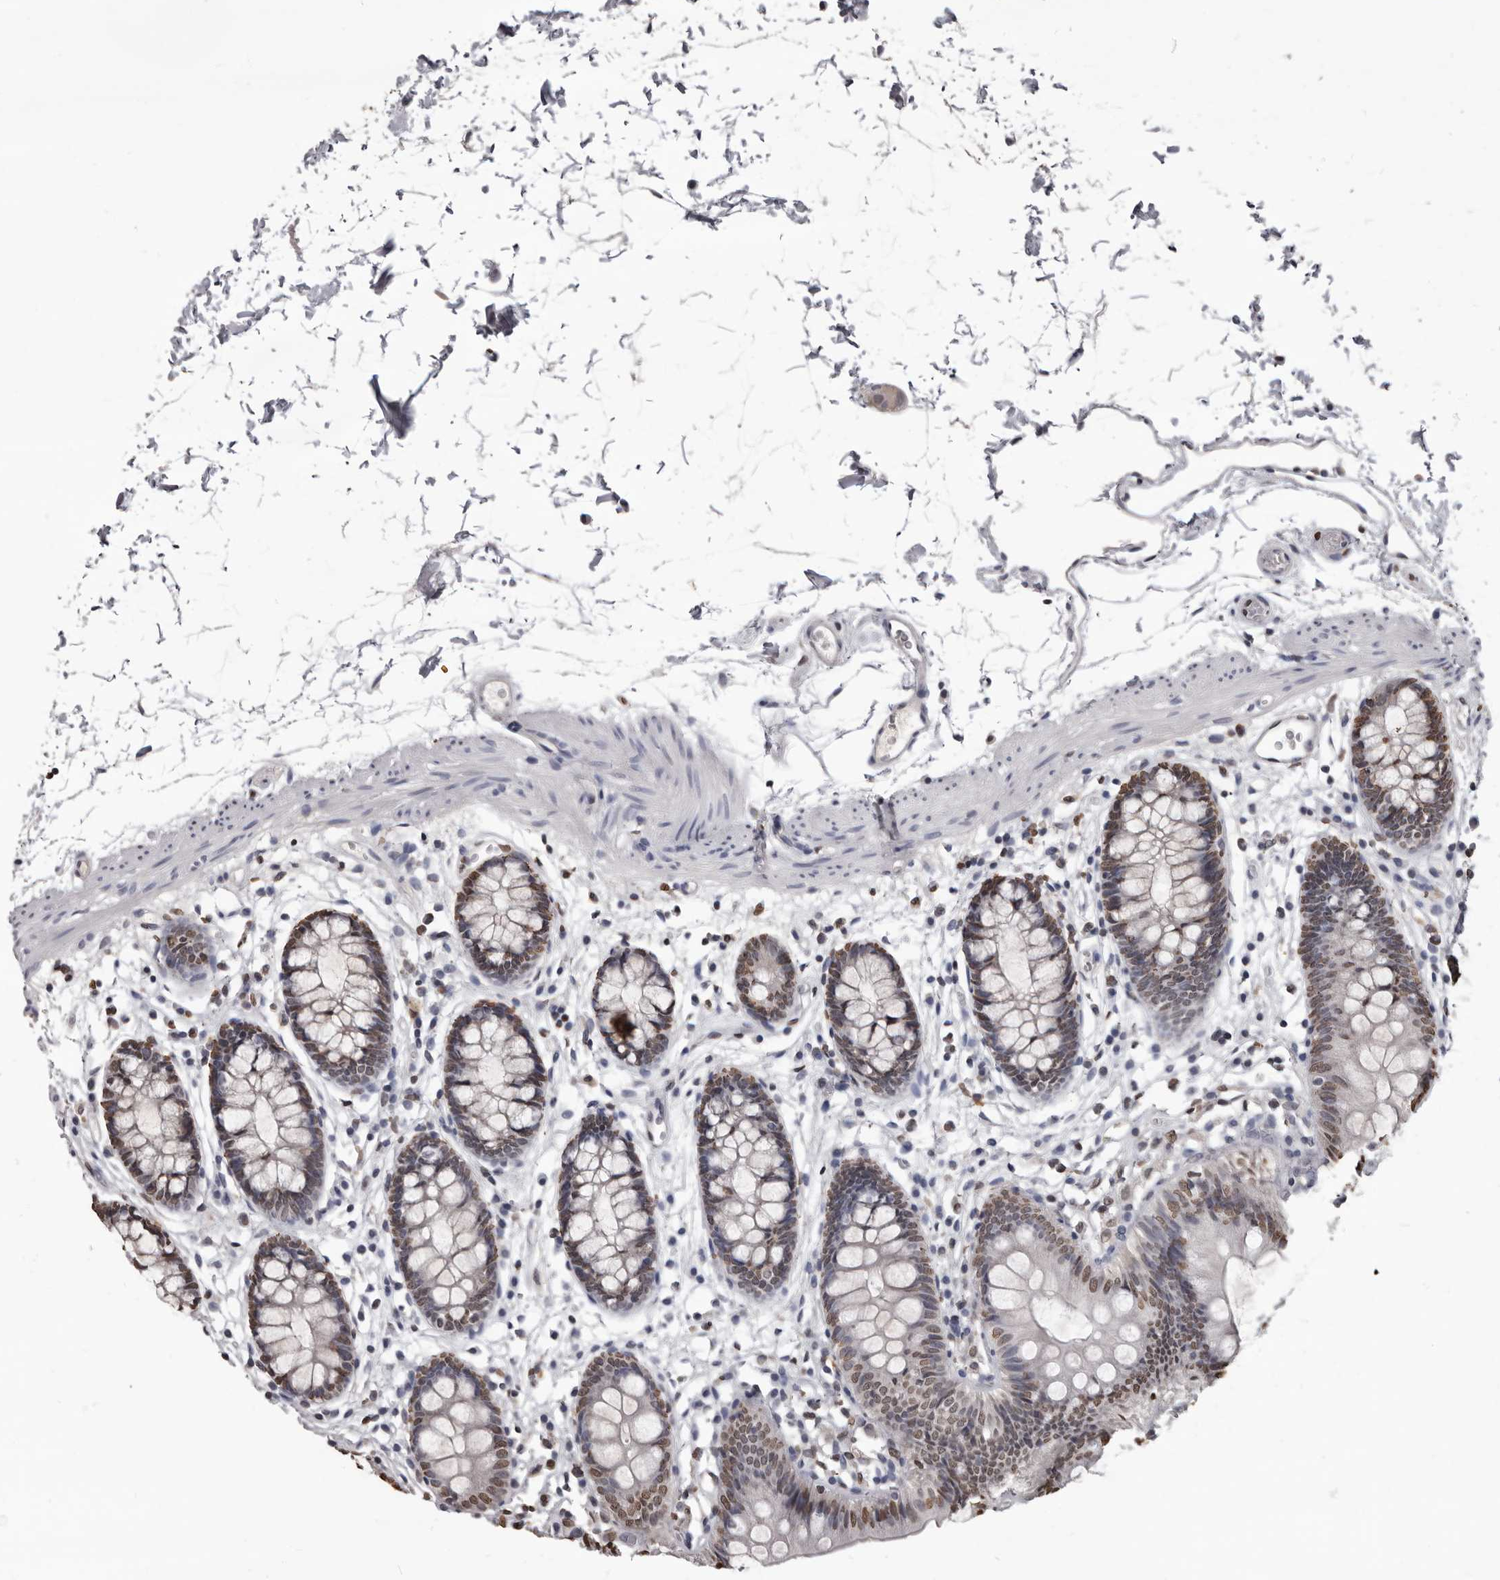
{"staining": {"intensity": "weak", "quantity": "25%-75%", "location": "nuclear"}, "tissue": "colon", "cell_type": "Endothelial cells", "image_type": "normal", "snomed": [{"axis": "morphology", "description": "Normal tissue, NOS"}, {"axis": "topography", "description": "Colon"}], "caption": "Protein staining reveals weak nuclear expression in about 25%-75% of endothelial cells in benign colon. (IHC, brightfield microscopy, high magnification).", "gene": "AHR", "patient": {"sex": "male", "age": 56}}